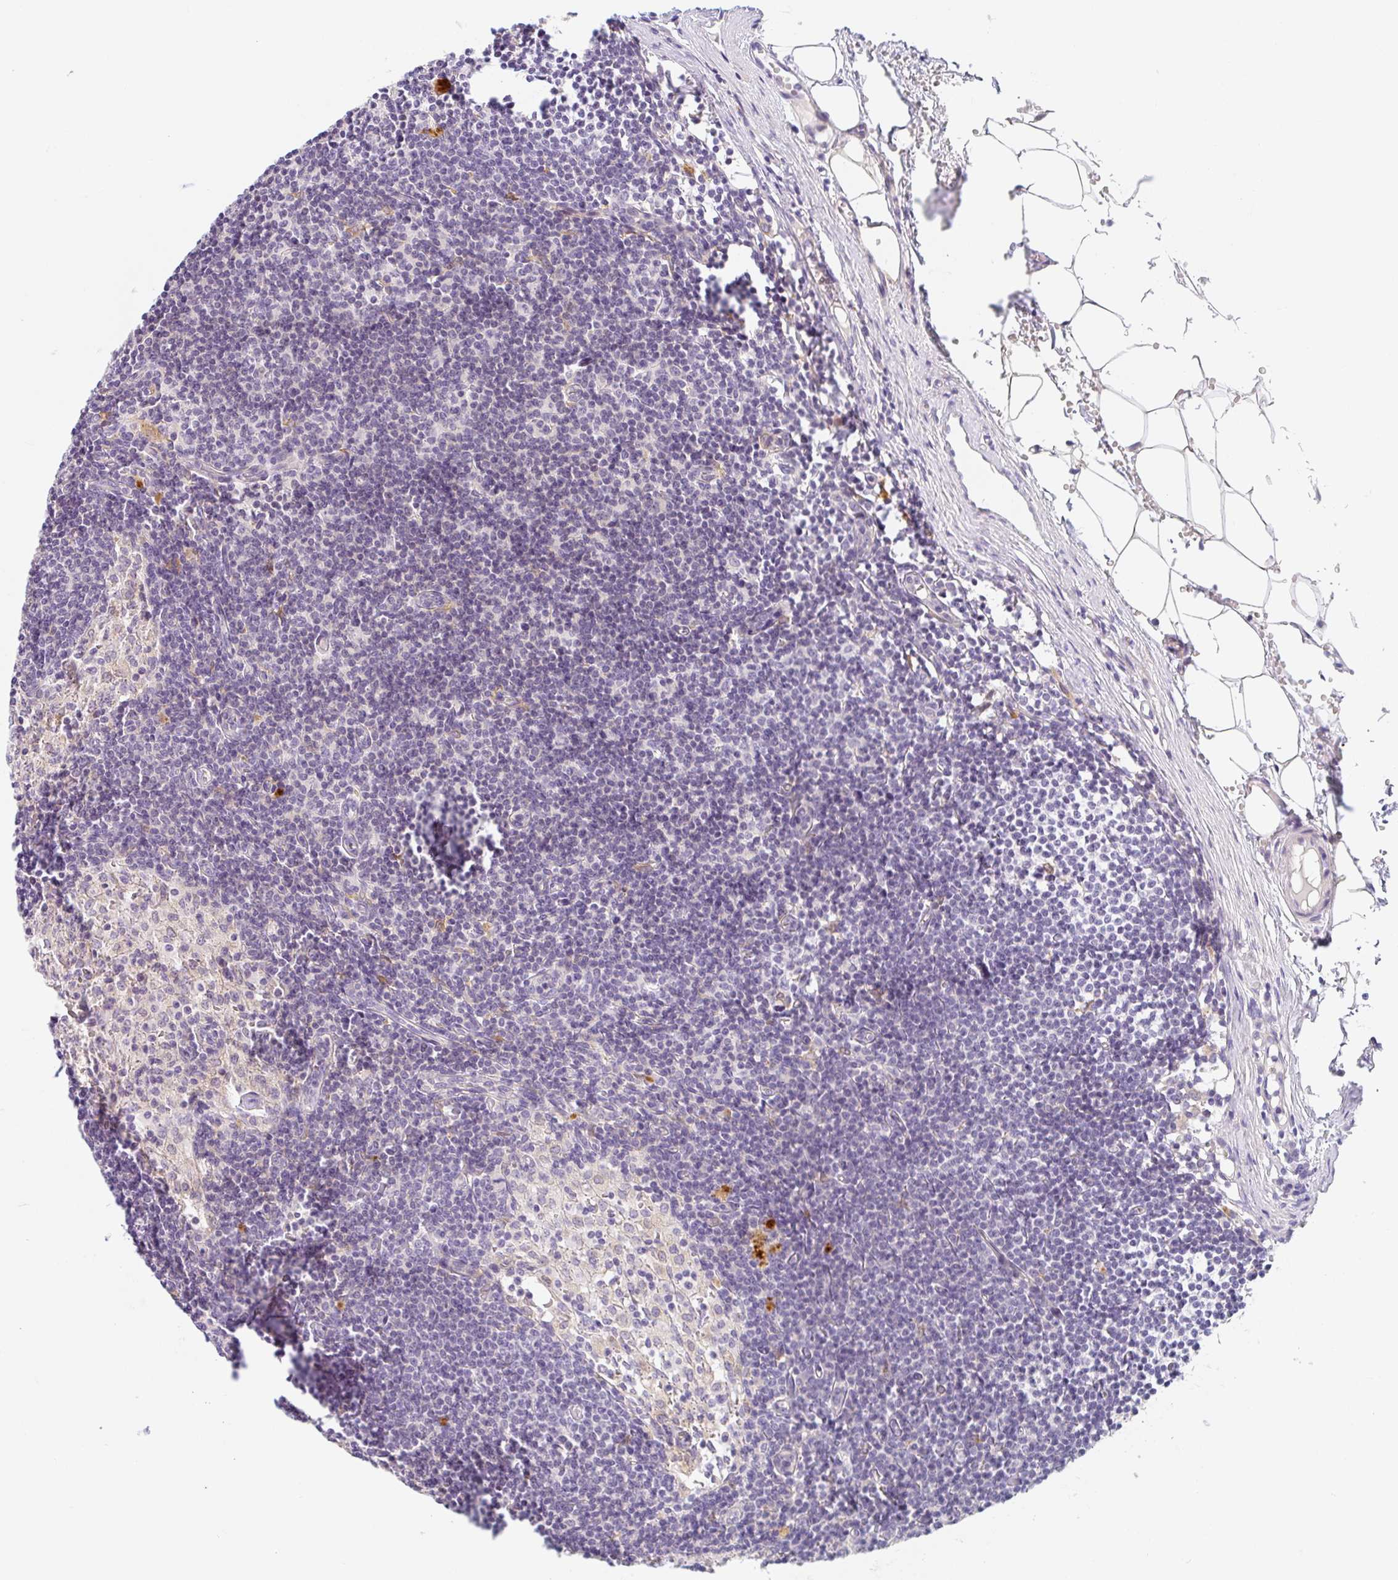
{"staining": {"intensity": "negative", "quantity": "none", "location": "none"}, "tissue": "lymph node", "cell_type": "Germinal center cells", "image_type": "normal", "snomed": [{"axis": "morphology", "description": "Normal tissue, NOS"}, {"axis": "topography", "description": "Lymph node"}], "caption": "An immunohistochemistry (IHC) micrograph of benign lymph node is shown. There is no staining in germinal center cells of lymph node.", "gene": "TMEM86A", "patient": {"sex": "male", "age": 49}}